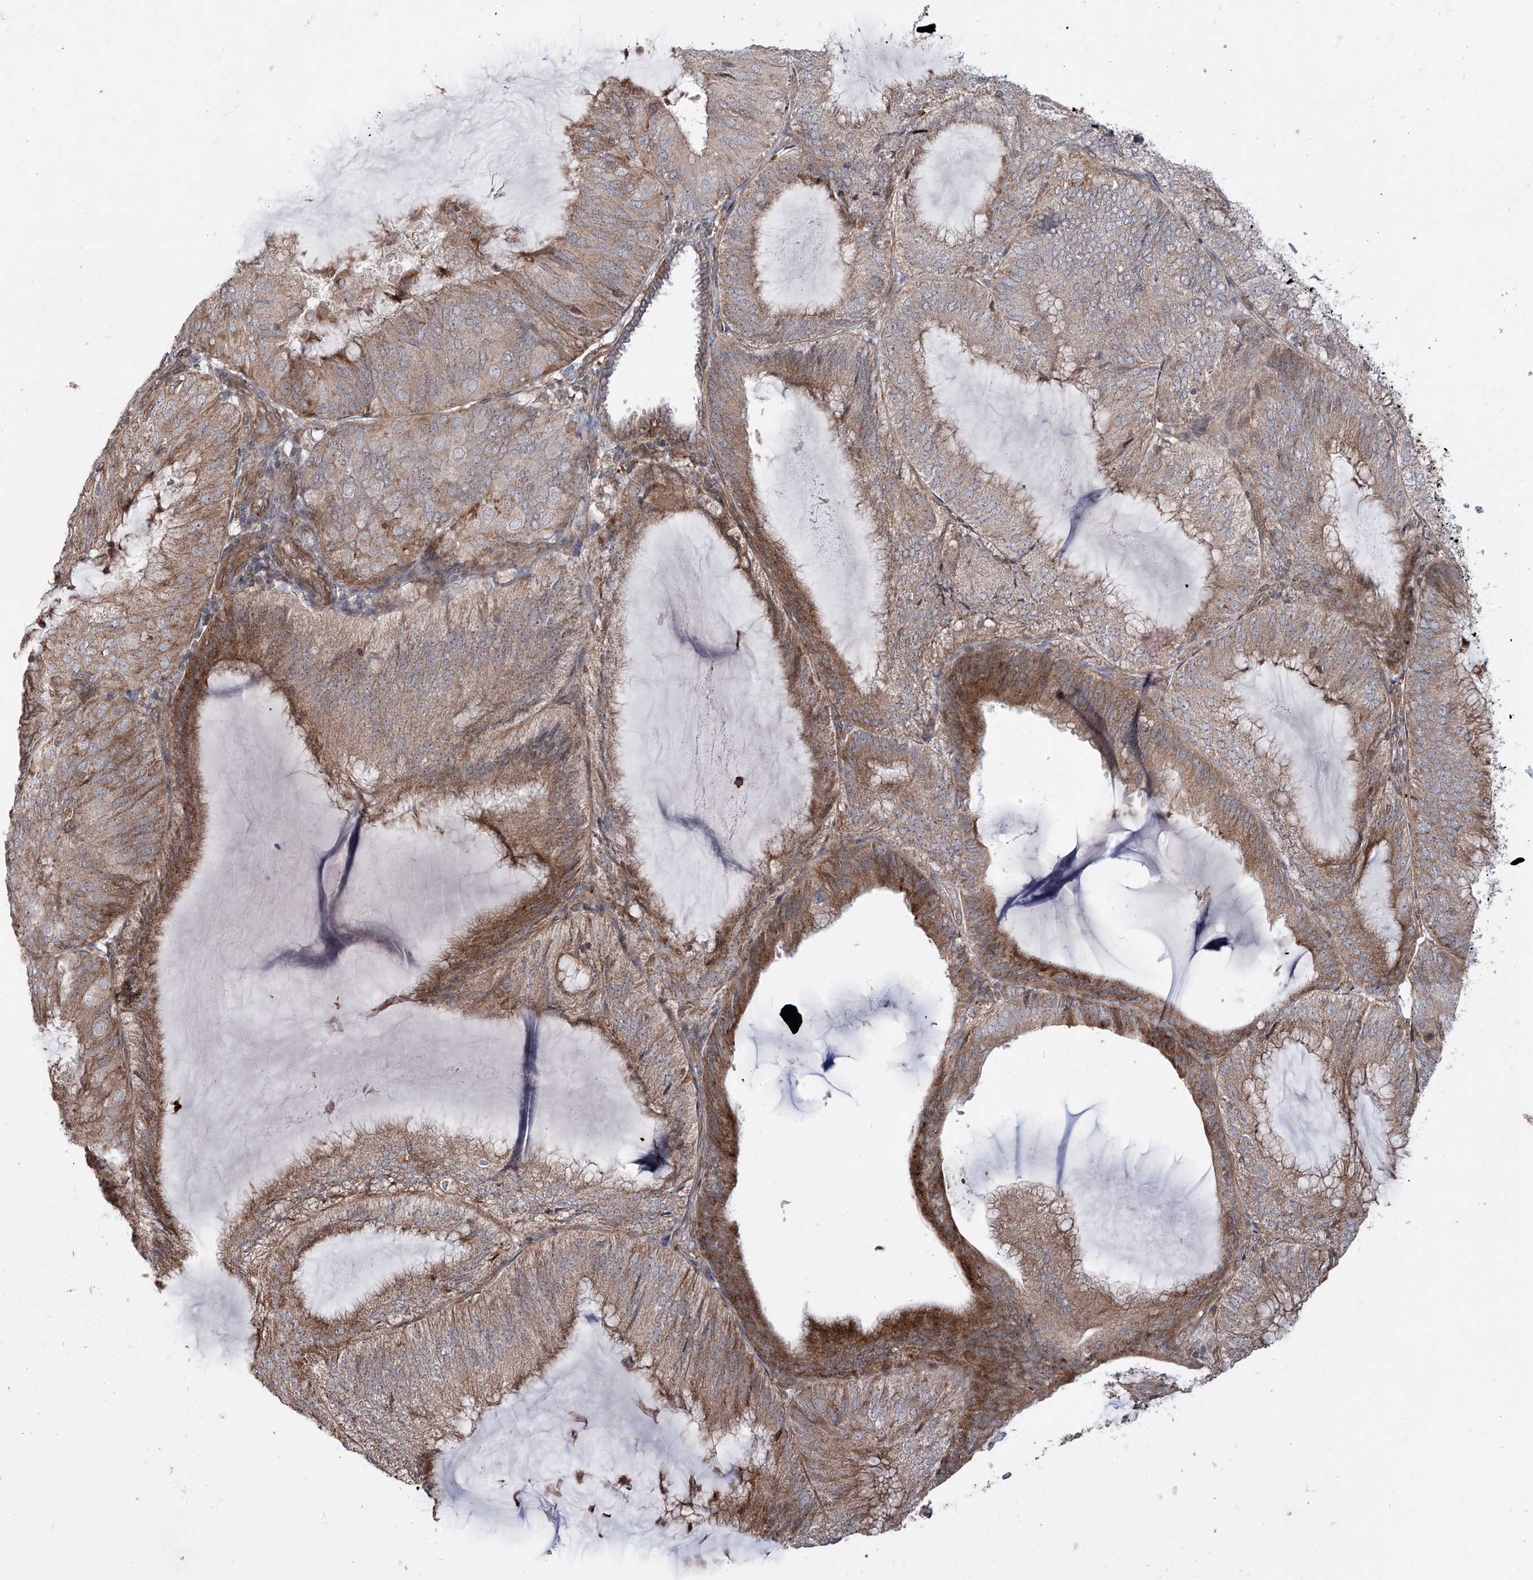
{"staining": {"intensity": "moderate", "quantity": ">75%", "location": "cytoplasmic/membranous"}, "tissue": "endometrial cancer", "cell_type": "Tumor cells", "image_type": "cancer", "snomed": [{"axis": "morphology", "description": "Adenocarcinoma, NOS"}, {"axis": "topography", "description": "Endometrium"}], "caption": "IHC (DAB) staining of human adenocarcinoma (endometrial) exhibits moderate cytoplasmic/membranous protein staining in about >75% of tumor cells.", "gene": "APAF1", "patient": {"sex": "female", "age": 81}}